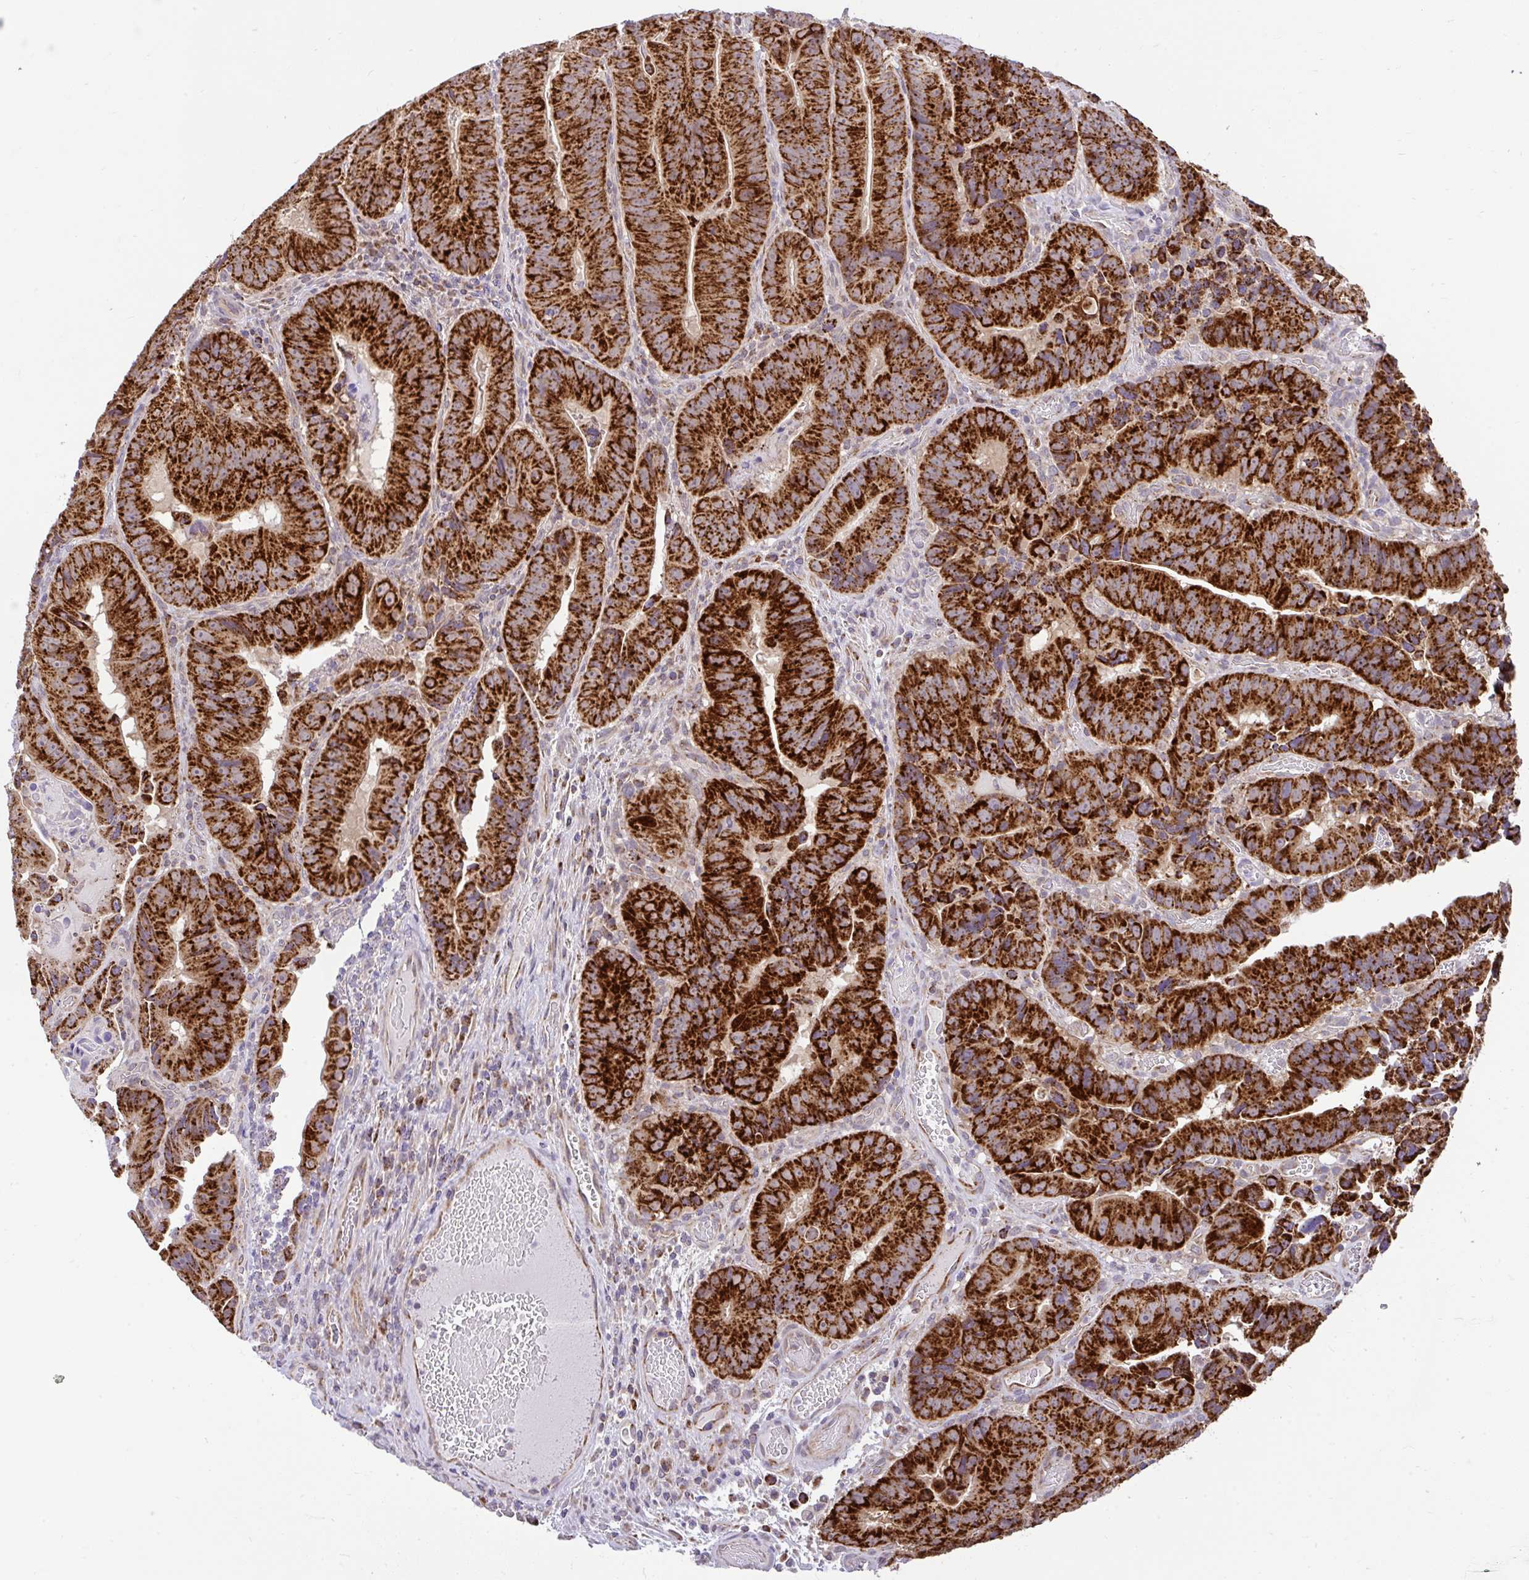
{"staining": {"intensity": "strong", "quantity": ">75%", "location": "cytoplasmic/membranous"}, "tissue": "colorectal cancer", "cell_type": "Tumor cells", "image_type": "cancer", "snomed": [{"axis": "morphology", "description": "Adenocarcinoma, NOS"}, {"axis": "topography", "description": "Colon"}], "caption": "Immunohistochemical staining of colorectal adenocarcinoma exhibits high levels of strong cytoplasmic/membranous protein expression in approximately >75% of tumor cells. Using DAB (3,3'-diaminobenzidine) (brown) and hematoxylin (blue) stains, captured at high magnification using brightfield microscopy.", "gene": "PYCR2", "patient": {"sex": "female", "age": 86}}